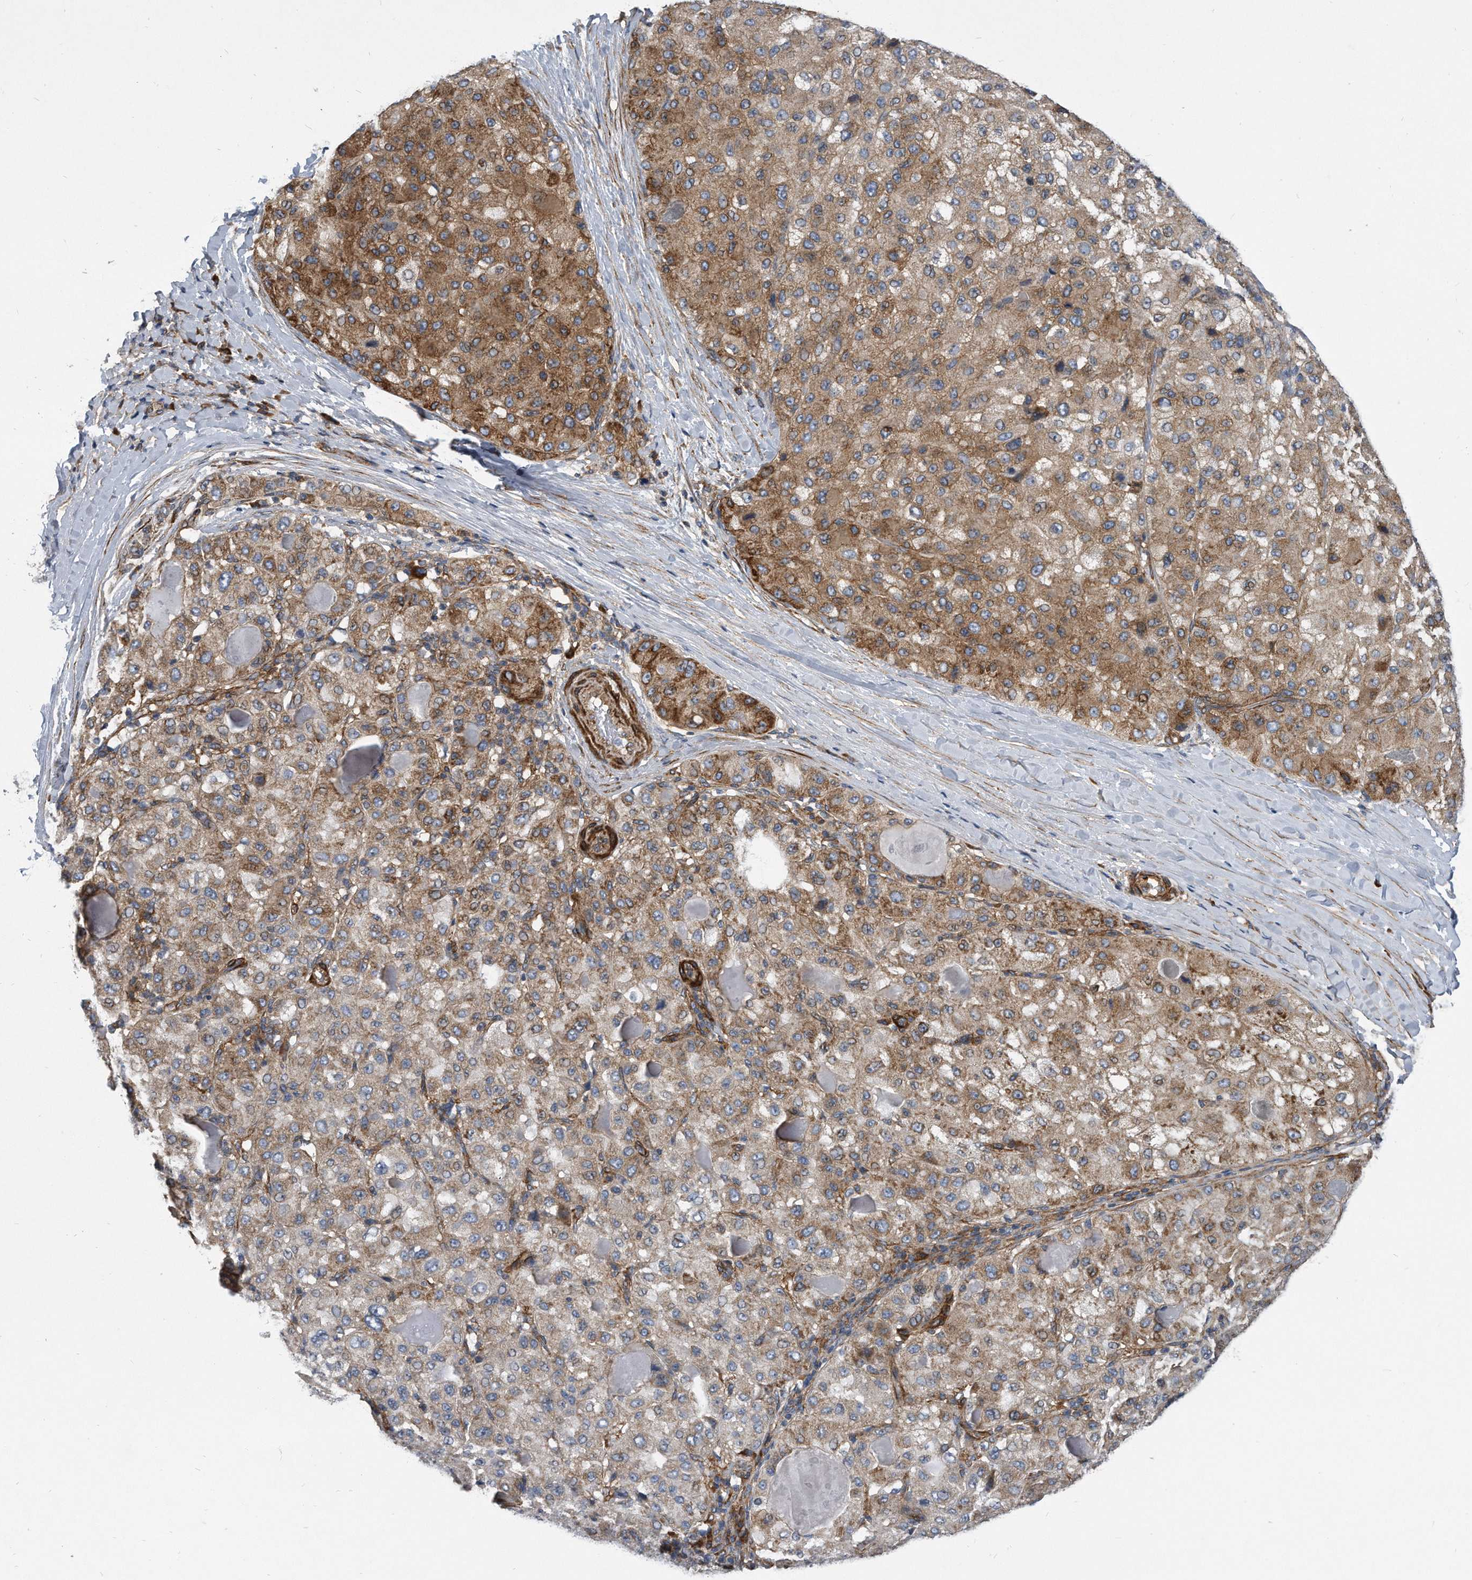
{"staining": {"intensity": "moderate", "quantity": ">75%", "location": "cytoplasmic/membranous"}, "tissue": "liver cancer", "cell_type": "Tumor cells", "image_type": "cancer", "snomed": [{"axis": "morphology", "description": "Carcinoma, Hepatocellular, NOS"}, {"axis": "topography", "description": "Liver"}], "caption": "IHC histopathology image of neoplastic tissue: liver cancer (hepatocellular carcinoma) stained using immunohistochemistry demonstrates medium levels of moderate protein expression localized specifically in the cytoplasmic/membranous of tumor cells, appearing as a cytoplasmic/membranous brown color.", "gene": "EIF2B4", "patient": {"sex": "male", "age": 80}}